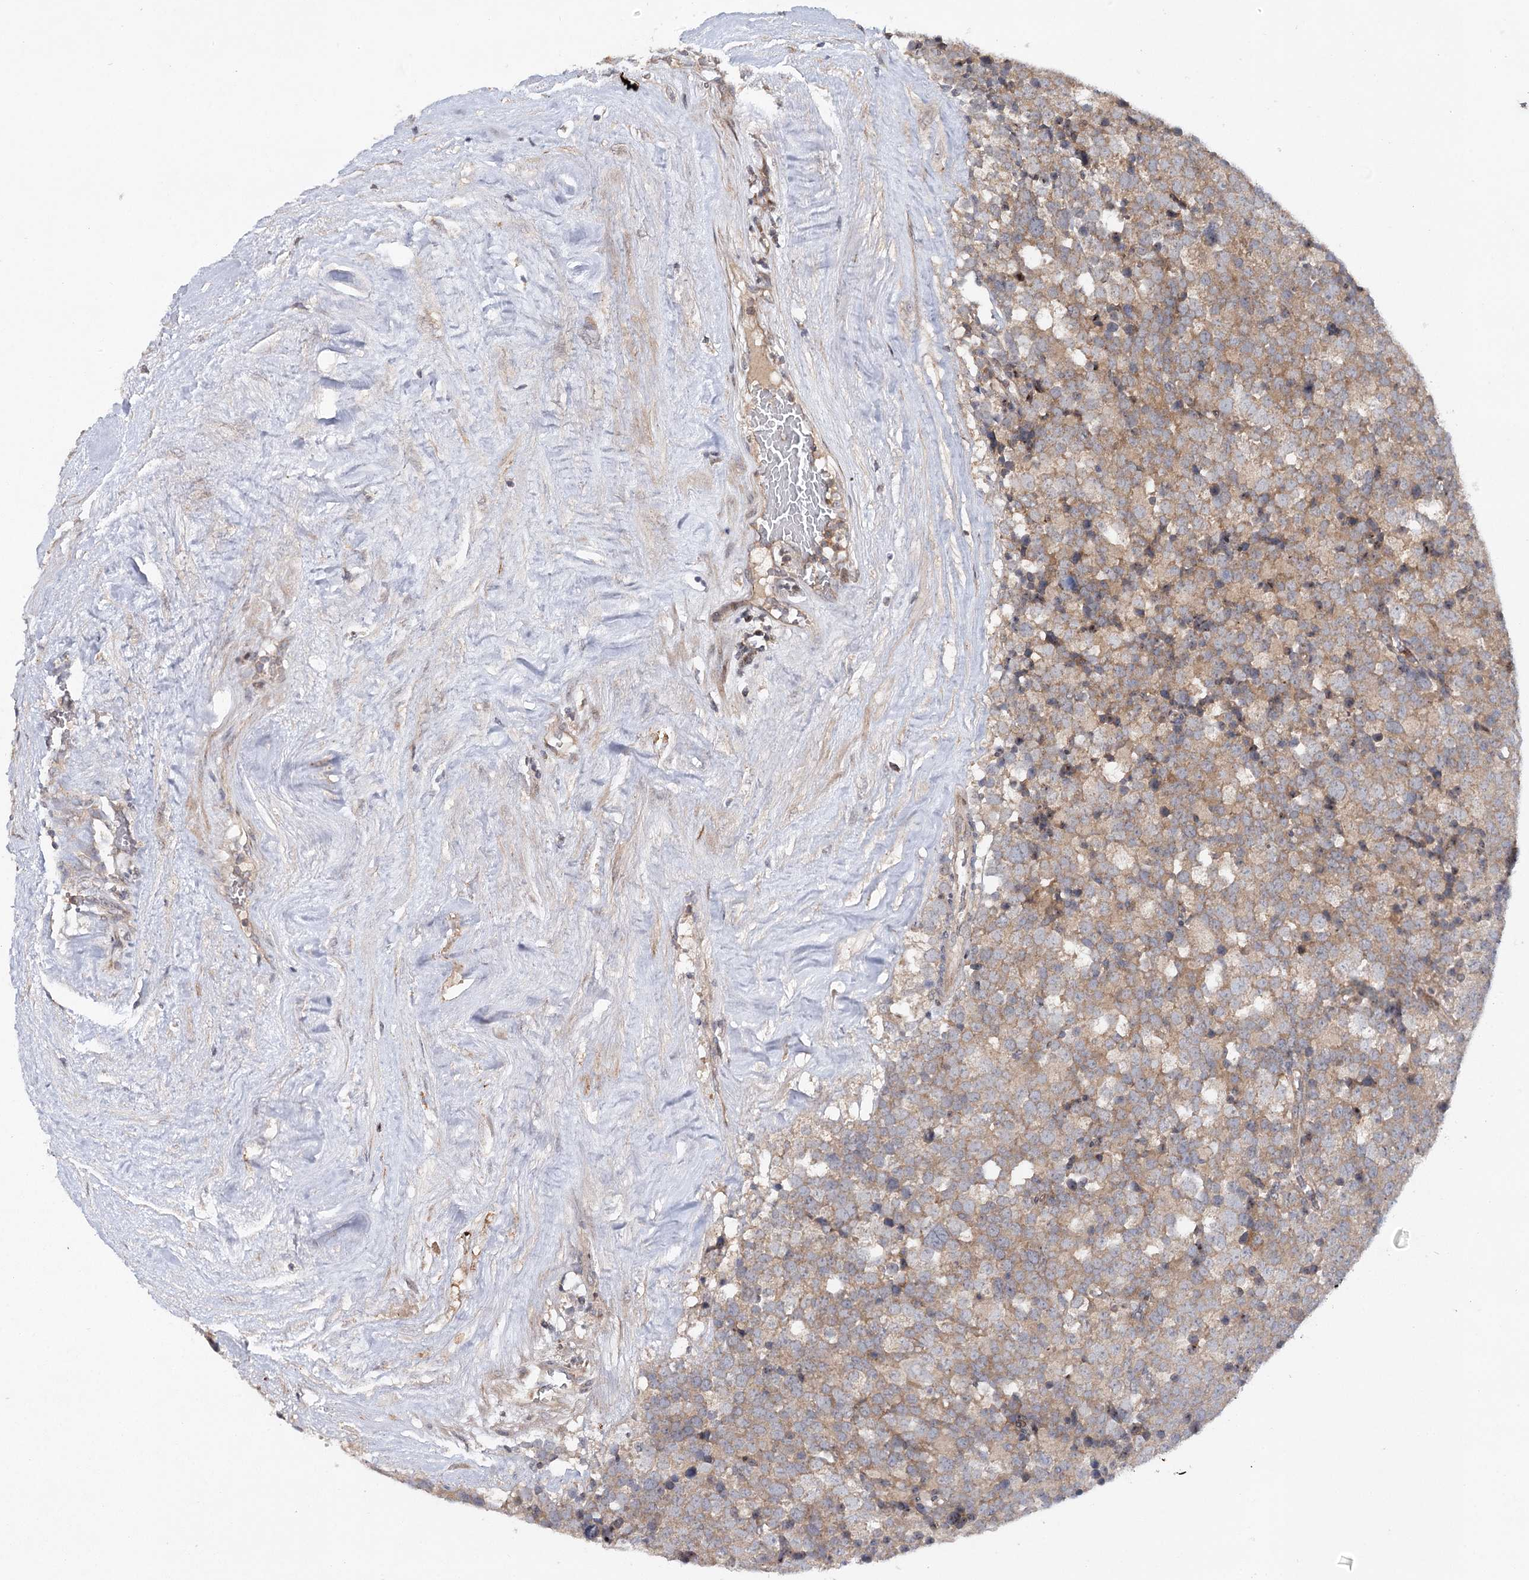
{"staining": {"intensity": "weak", "quantity": ">75%", "location": "cytoplasmic/membranous"}, "tissue": "testis cancer", "cell_type": "Tumor cells", "image_type": "cancer", "snomed": [{"axis": "morphology", "description": "Seminoma, NOS"}, {"axis": "topography", "description": "Testis"}], "caption": "Protein staining displays weak cytoplasmic/membranous expression in about >75% of tumor cells in seminoma (testis). Immunohistochemistry (ihc) stains the protein in brown and the nuclei are stained blue.", "gene": "MAP3K13", "patient": {"sex": "male", "age": 71}}